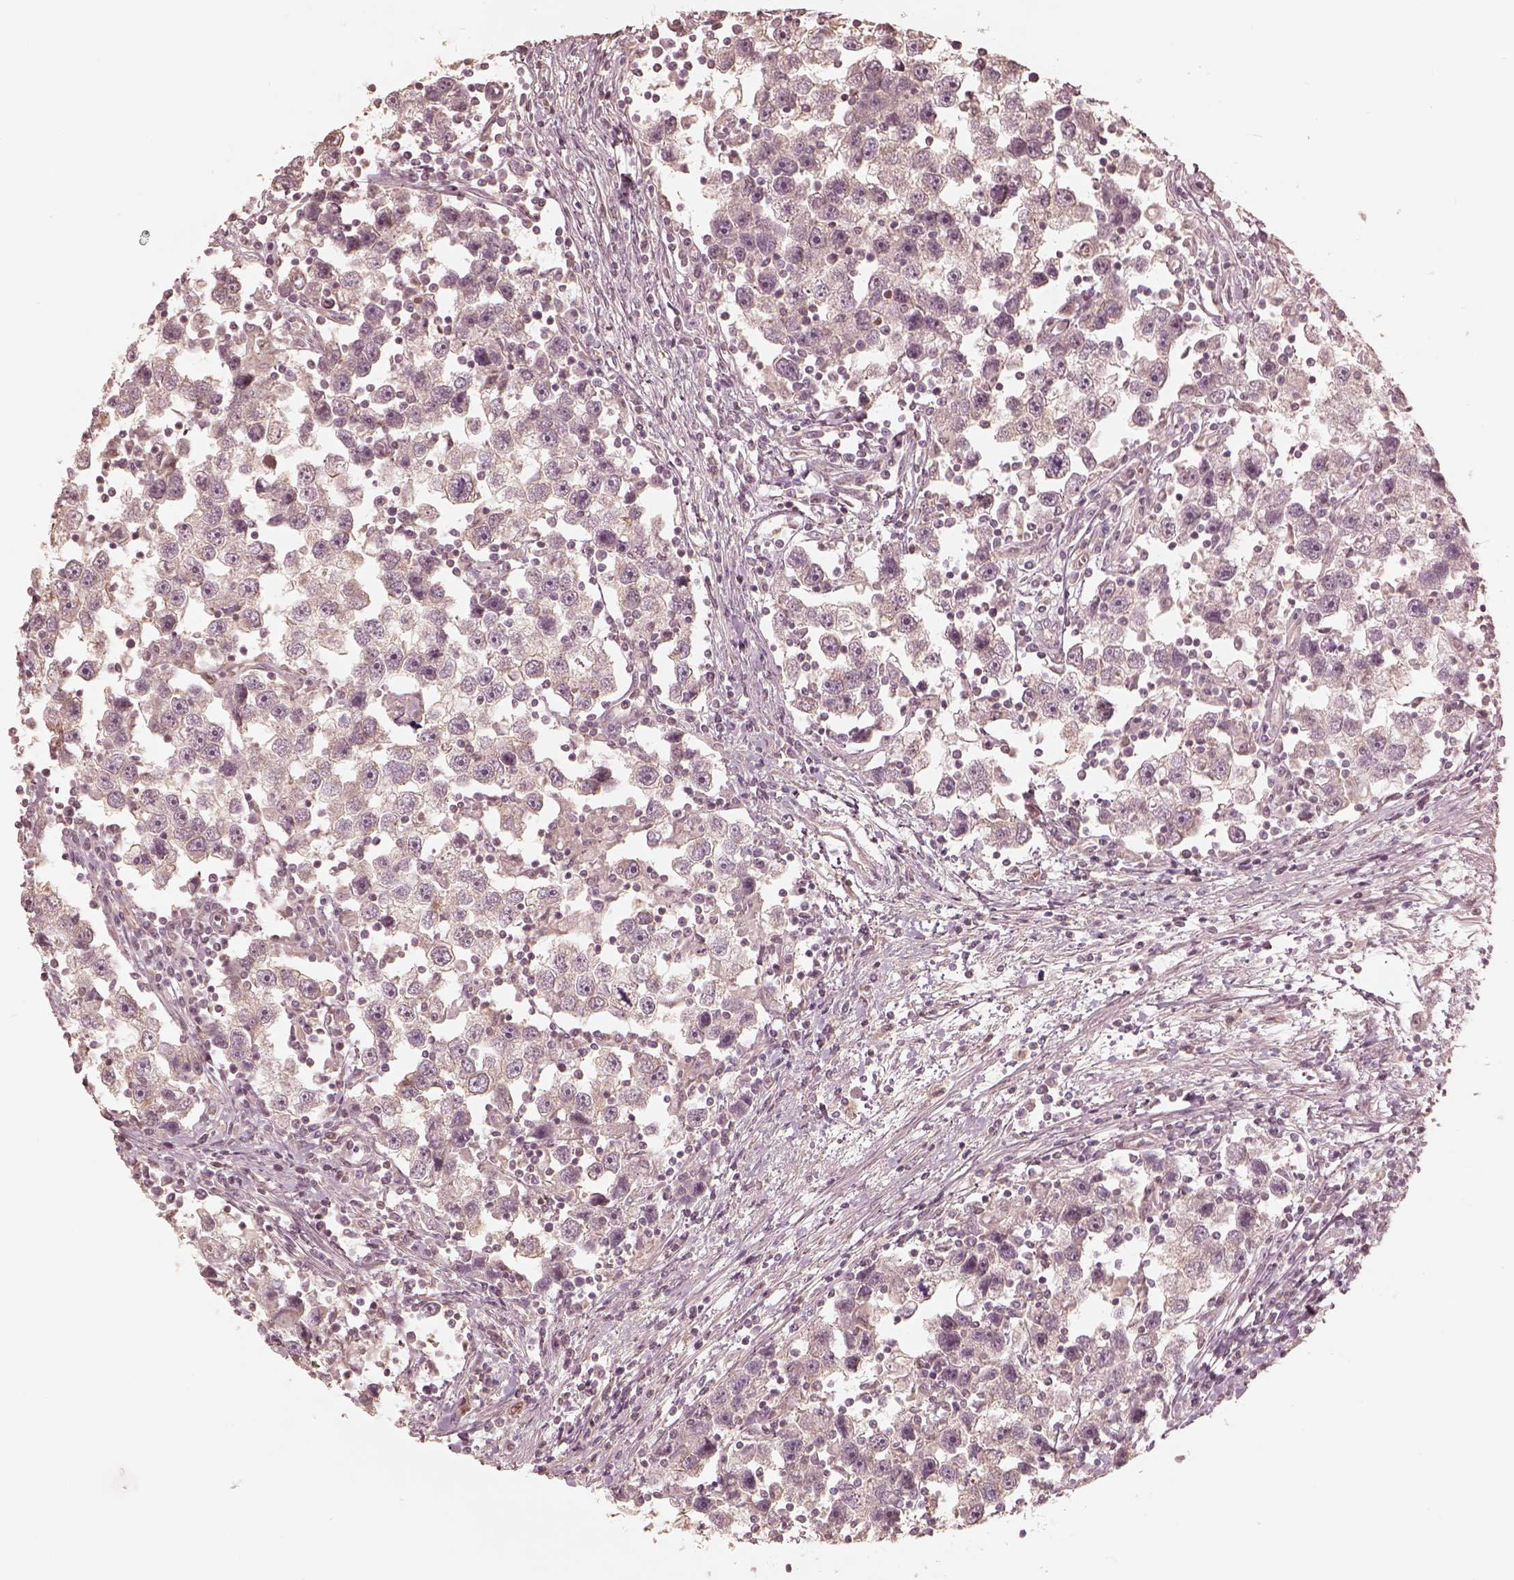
{"staining": {"intensity": "negative", "quantity": "none", "location": "none"}, "tissue": "testis cancer", "cell_type": "Tumor cells", "image_type": "cancer", "snomed": [{"axis": "morphology", "description": "Seminoma, NOS"}, {"axis": "topography", "description": "Testis"}], "caption": "Immunohistochemical staining of human testis seminoma exhibits no significant expression in tumor cells.", "gene": "KIF5C", "patient": {"sex": "male", "age": 30}}